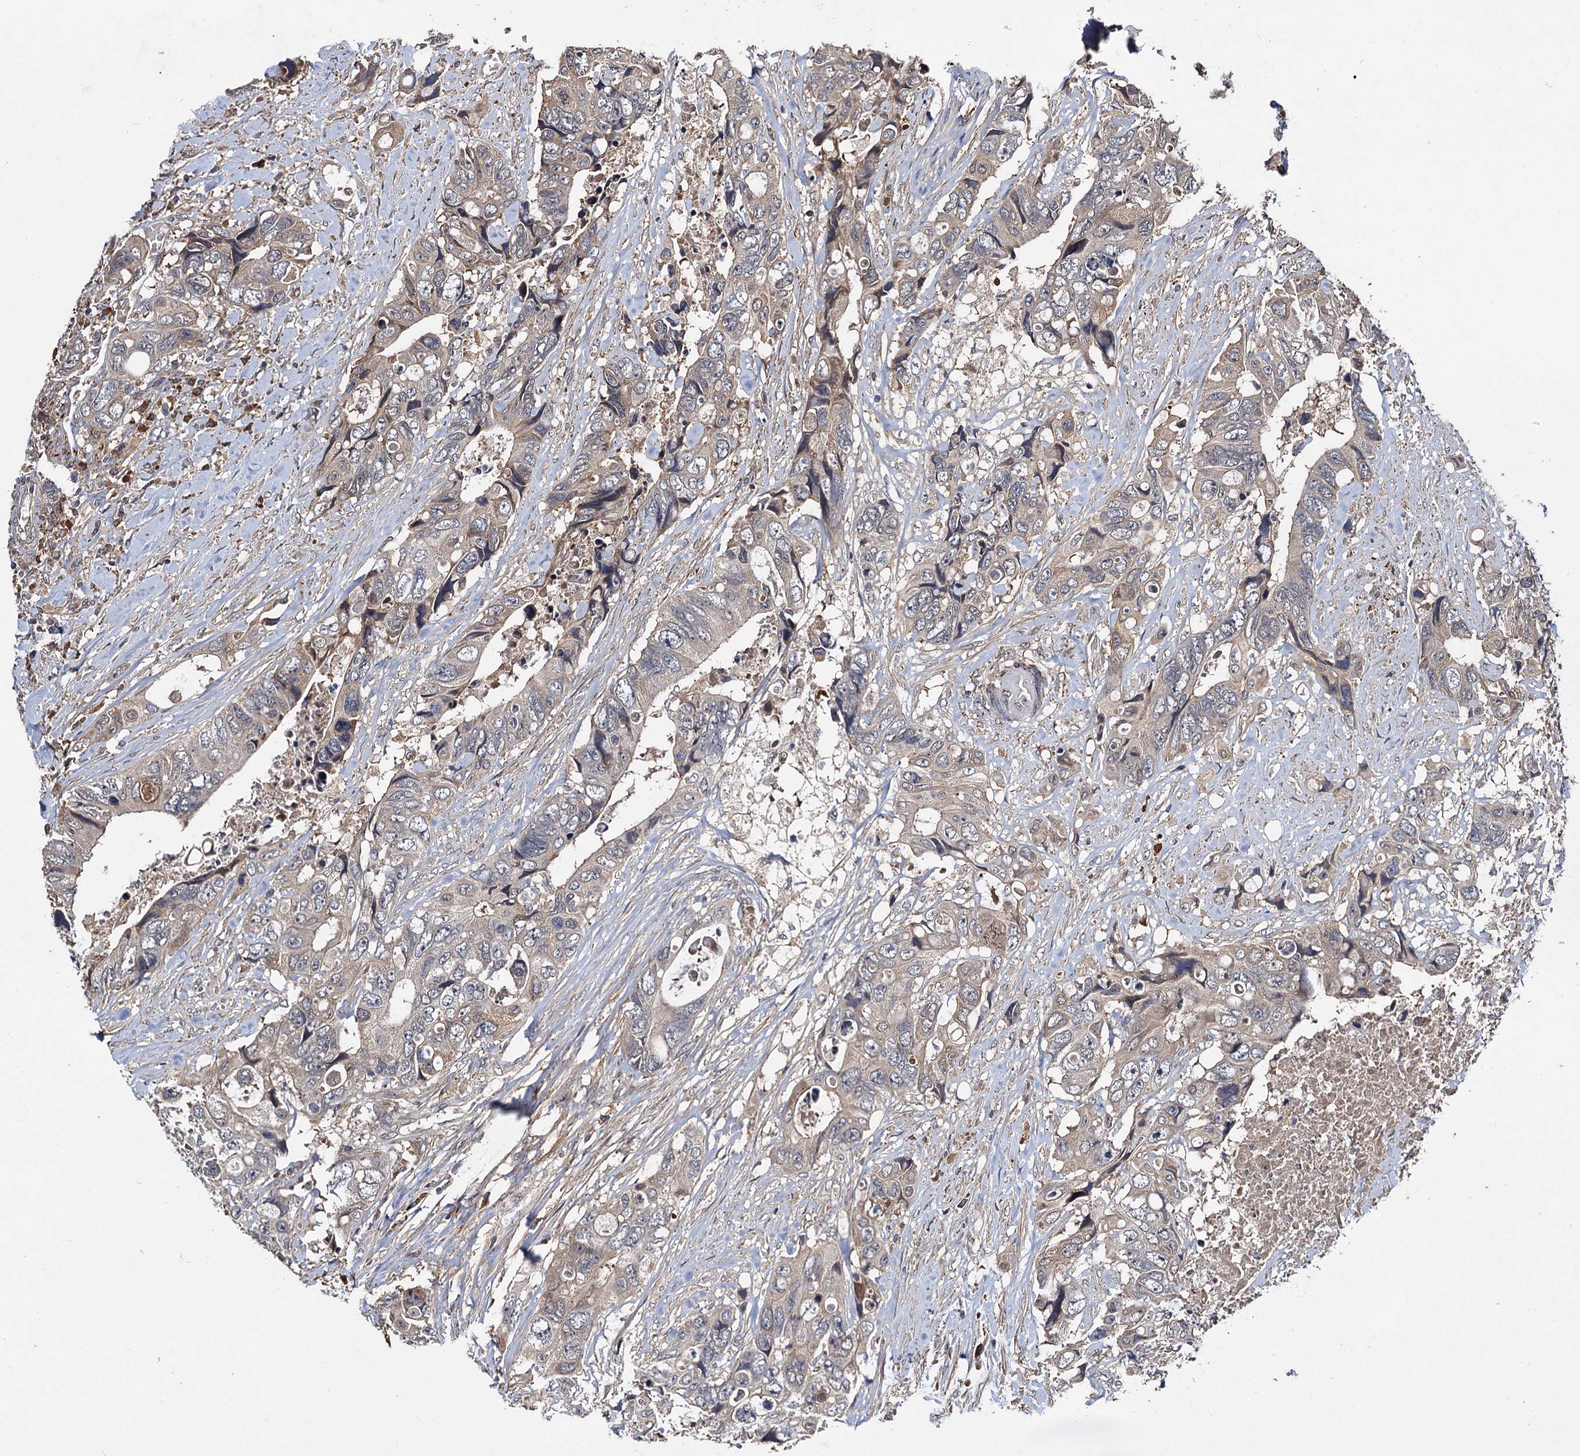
{"staining": {"intensity": "moderate", "quantity": "25%-75%", "location": "cytoplasmic/membranous"}, "tissue": "colorectal cancer", "cell_type": "Tumor cells", "image_type": "cancer", "snomed": [{"axis": "morphology", "description": "Adenocarcinoma, NOS"}, {"axis": "topography", "description": "Rectum"}], "caption": "Immunohistochemistry (IHC) of human adenocarcinoma (colorectal) reveals medium levels of moderate cytoplasmic/membranous positivity in approximately 25%-75% of tumor cells.", "gene": "MBD6", "patient": {"sex": "male", "age": 57}}